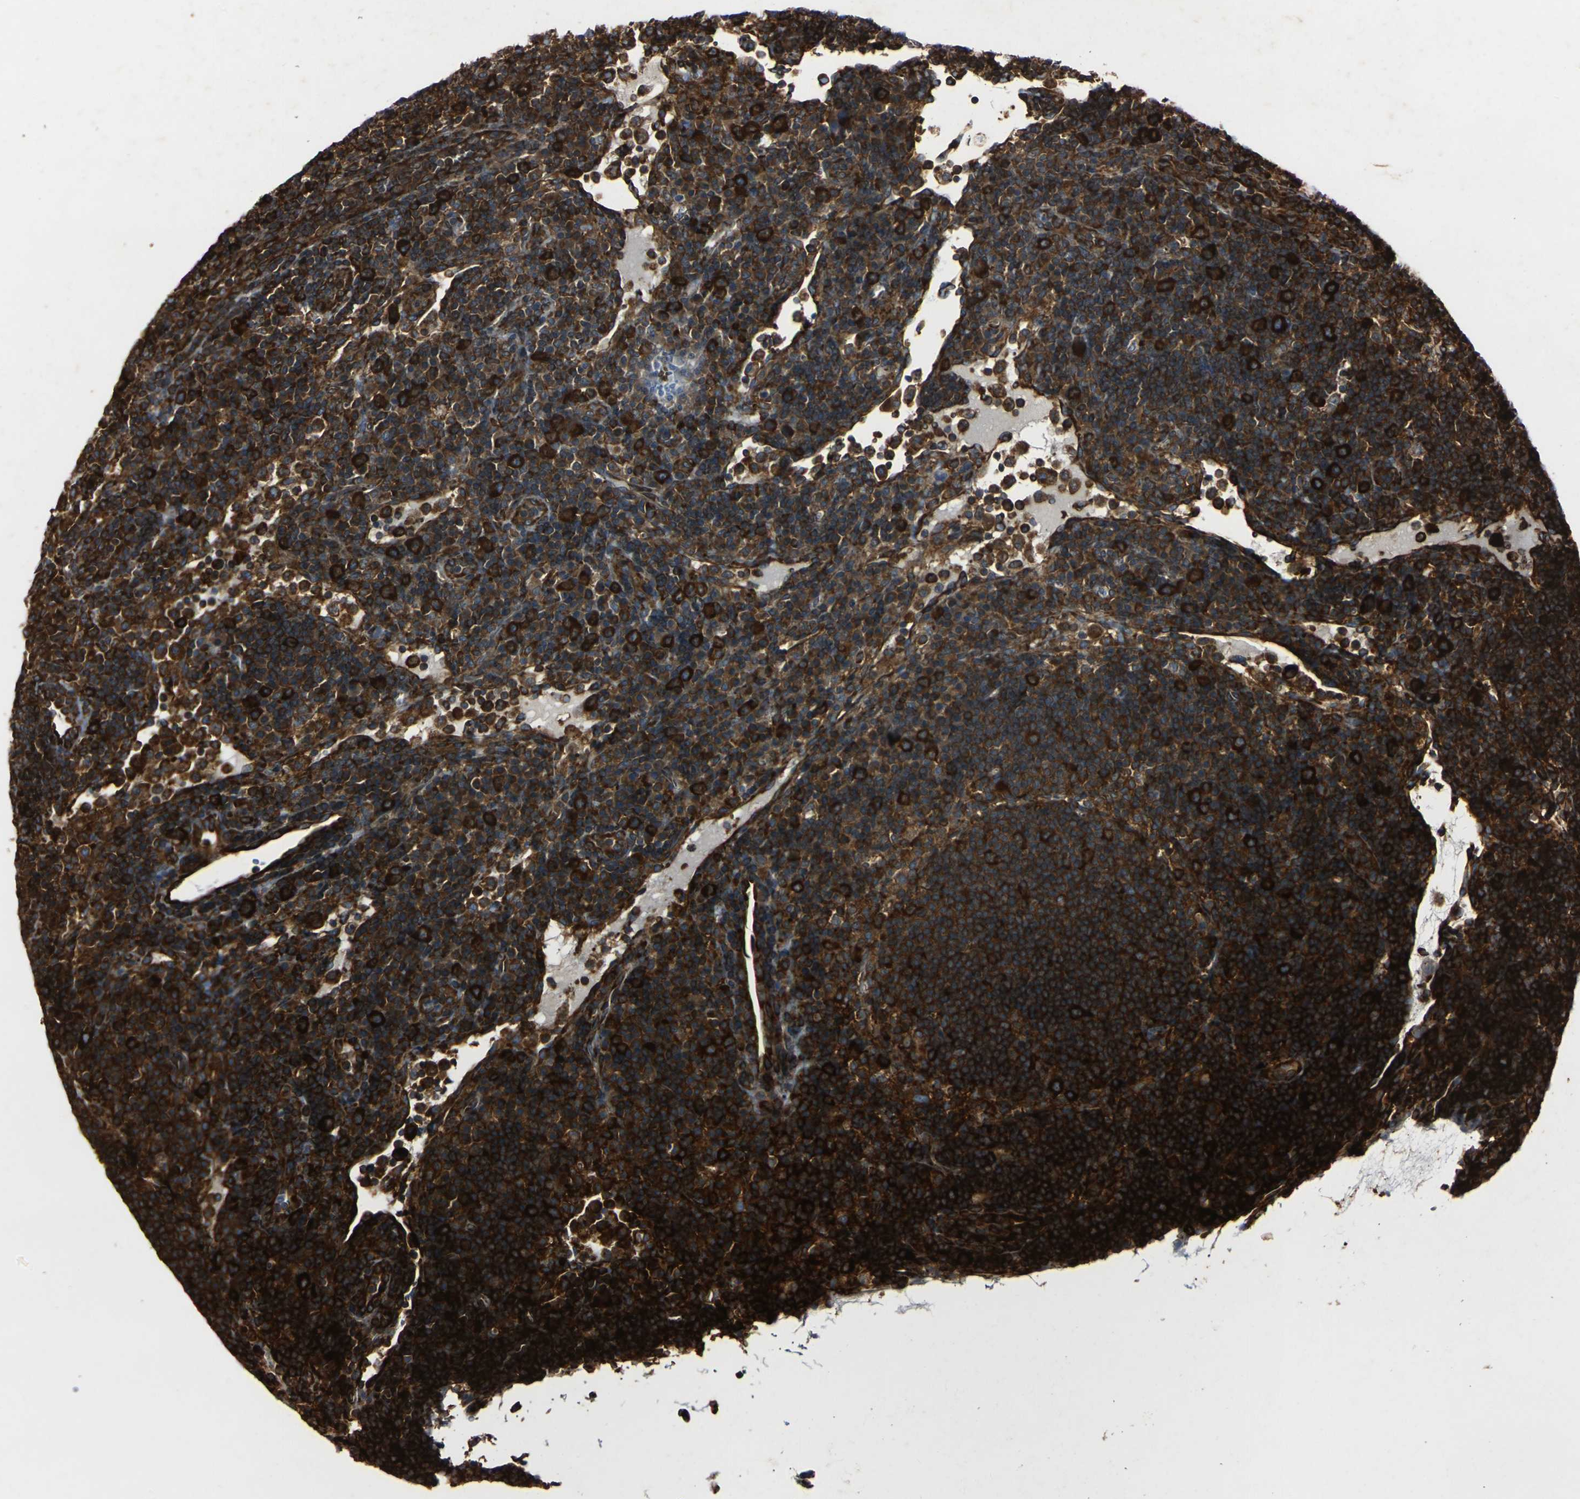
{"staining": {"intensity": "strong", "quantity": ">75%", "location": "cytoplasmic/membranous"}, "tissue": "lymph node", "cell_type": "Germinal center cells", "image_type": "normal", "snomed": [{"axis": "morphology", "description": "Normal tissue, NOS"}, {"axis": "topography", "description": "Lymph node"}], "caption": "The micrograph shows immunohistochemical staining of unremarkable lymph node. There is strong cytoplasmic/membranous positivity is seen in about >75% of germinal center cells.", "gene": "MARCHF2", "patient": {"sex": "female", "age": 53}}